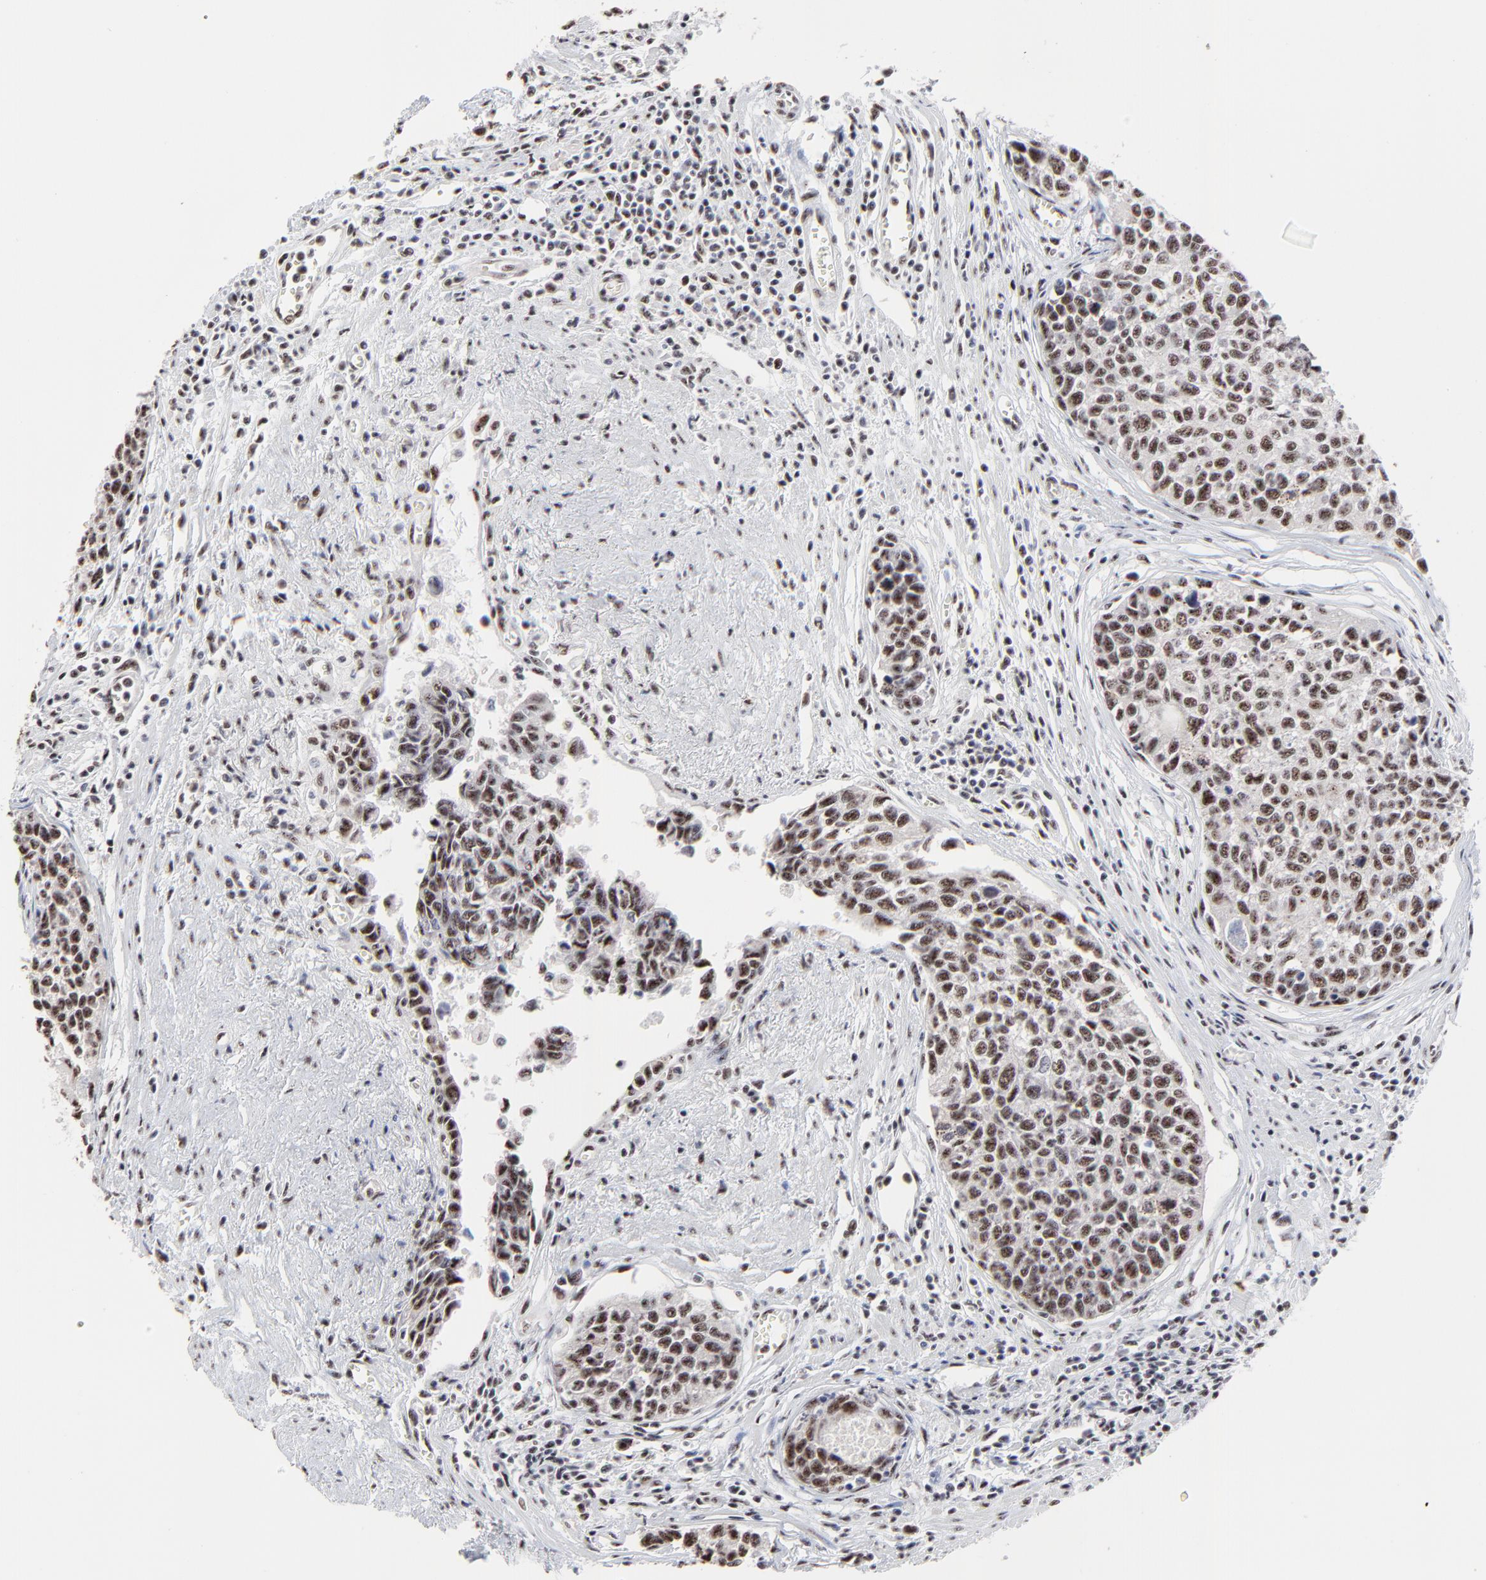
{"staining": {"intensity": "weak", "quantity": ">75%", "location": "nuclear"}, "tissue": "urothelial cancer", "cell_type": "Tumor cells", "image_type": "cancer", "snomed": [{"axis": "morphology", "description": "Urothelial carcinoma, High grade"}, {"axis": "topography", "description": "Urinary bladder"}], "caption": "A brown stain labels weak nuclear positivity of a protein in human high-grade urothelial carcinoma tumor cells.", "gene": "MBD4", "patient": {"sex": "male", "age": 81}}